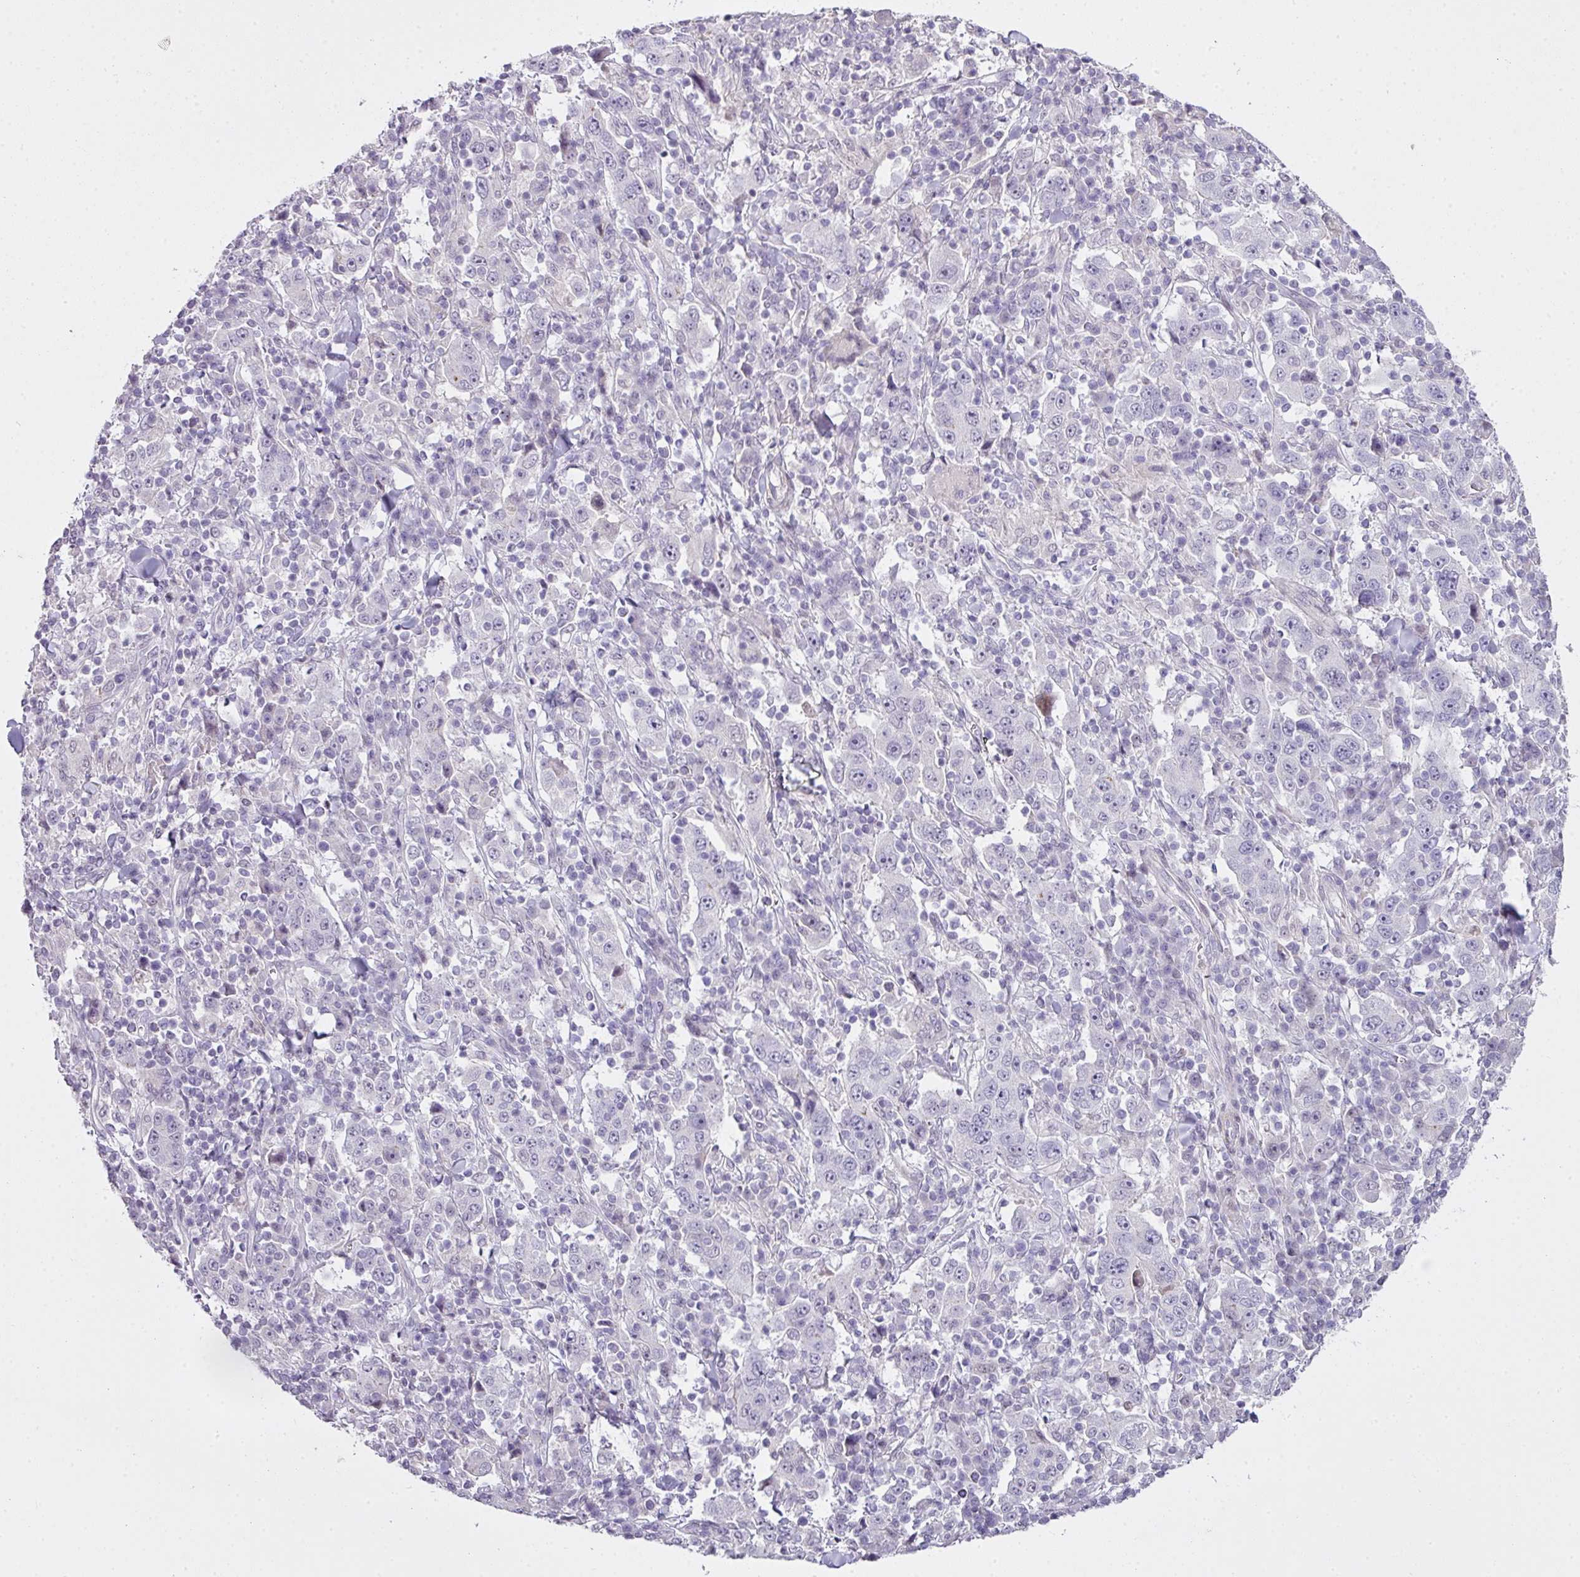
{"staining": {"intensity": "negative", "quantity": "none", "location": "none"}, "tissue": "stomach cancer", "cell_type": "Tumor cells", "image_type": "cancer", "snomed": [{"axis": "morphology", "description": "Normal tissue, NOS"}, {"axis": "morphology", "description": "Adenocarcinoma, NOS"}, {"axis": "topography", "description": "Stomach, upper"}, {"axis": "topography", "description": "Stomach"}], "caption": "Immunohistochemistry micrograph of neoplastic tissue: human stomach adenocarcinoma stained with DAB (3,3'-diaminobenzidine) demonstrates no significant protein staining in tumor cells.", "gene": "ZNF688", "patient": {"sex": "male", "age": 59}}